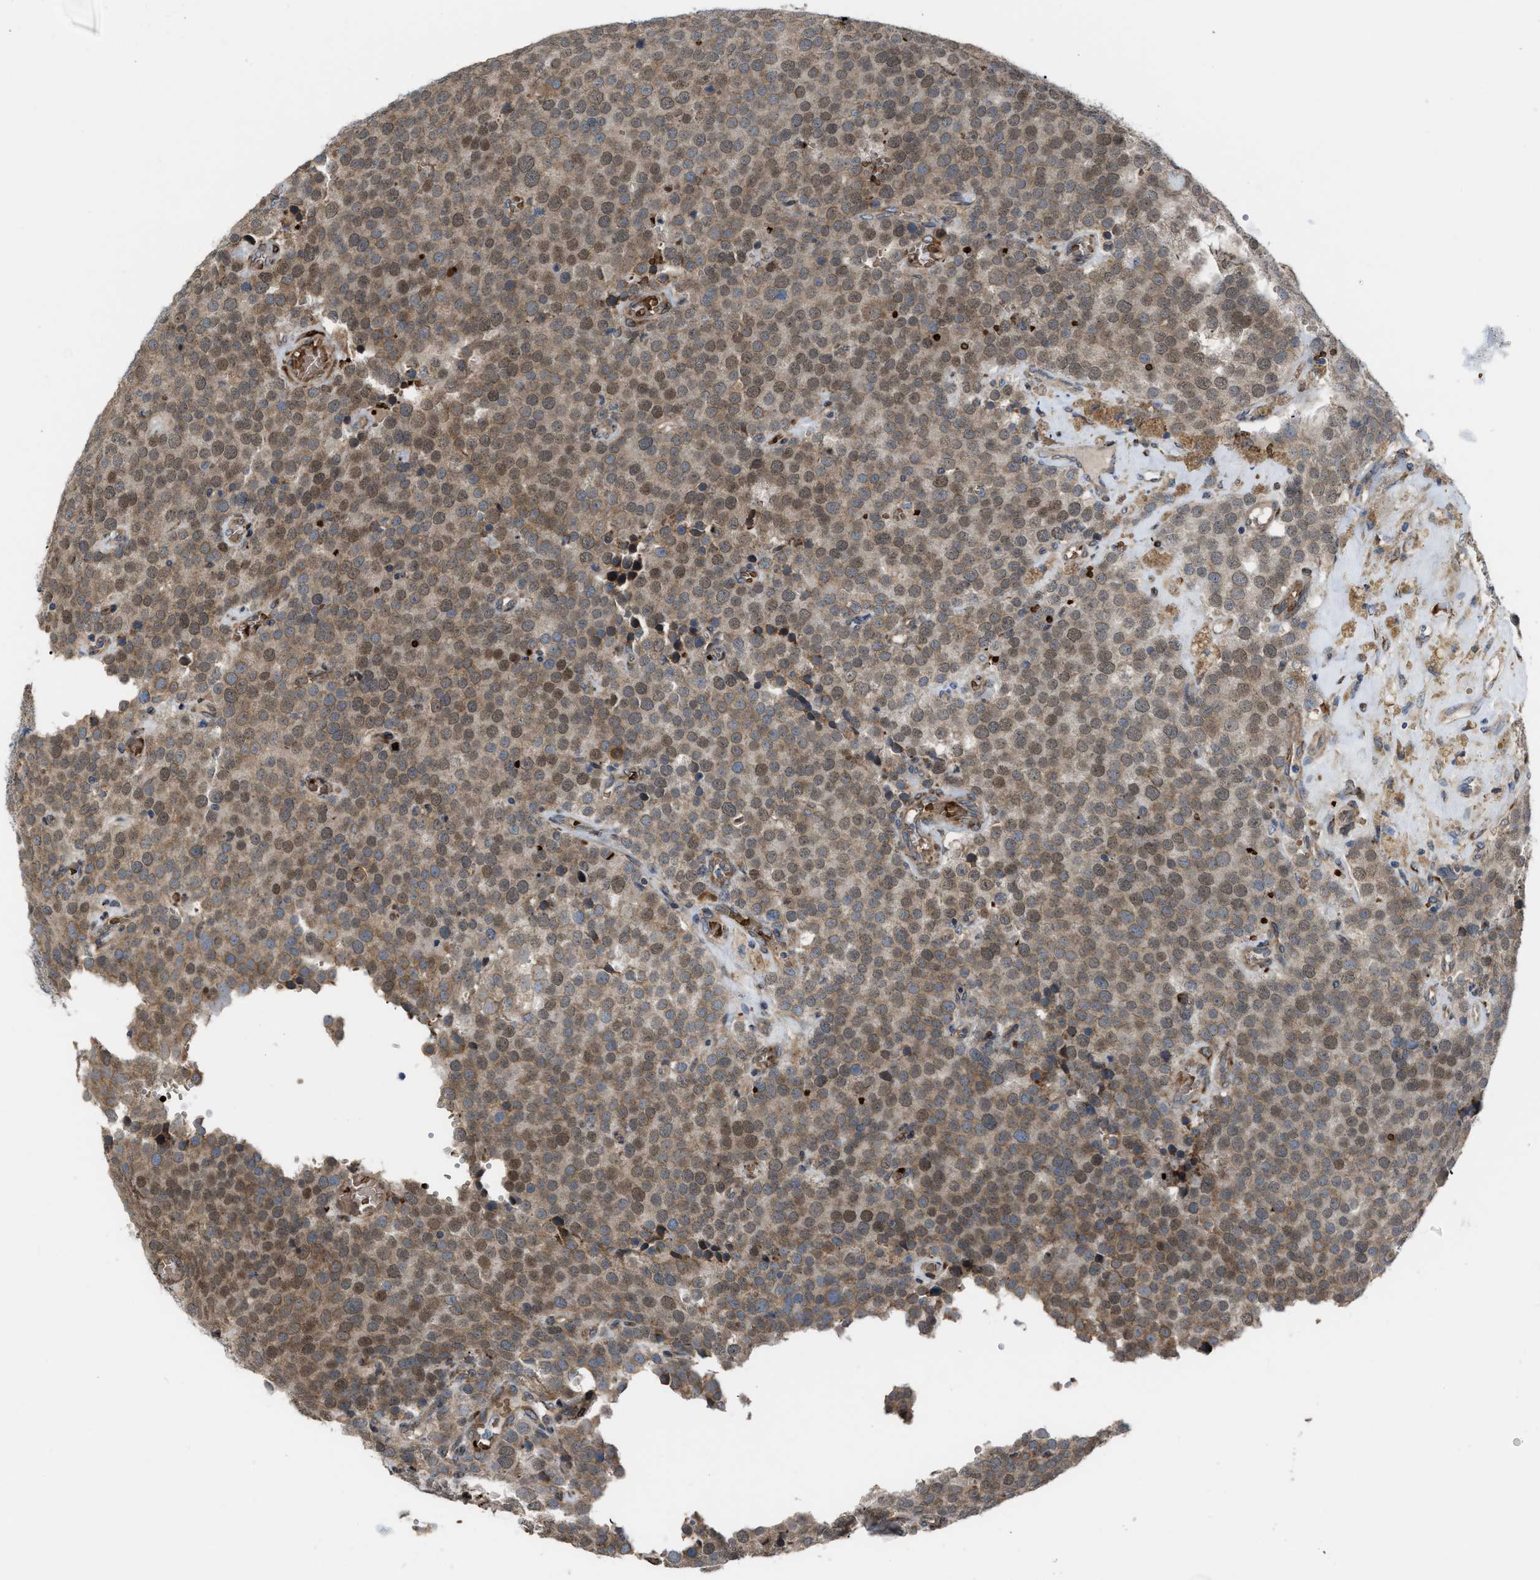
{"staining": {"intensity": "moderate", "quantity": ">75%", "location": "cytoplasmic/membranous,nuclear"}, "tissue": "testis cancer", "cell_type": "Tumor cells", "image_type": "cancer", "snomed": [{"axis": "morphology", "description": "Normal tissue, NOS"}, {"axis": "morphology", "description": "Seminoma, NOS"}, {"axis": "topography", "description": "Testis"}], "caption": "Protein staining reveals moderate cytoplasmic/membranous and nuclear staining in about >75% of tumor cells in testis cancer. Immunohistochemistry (ihc) stains the protein of interest in brown and the nuclei are stained blue.", "gene": "SELENOM", "patient": {"sex": "male", "age": 71}}